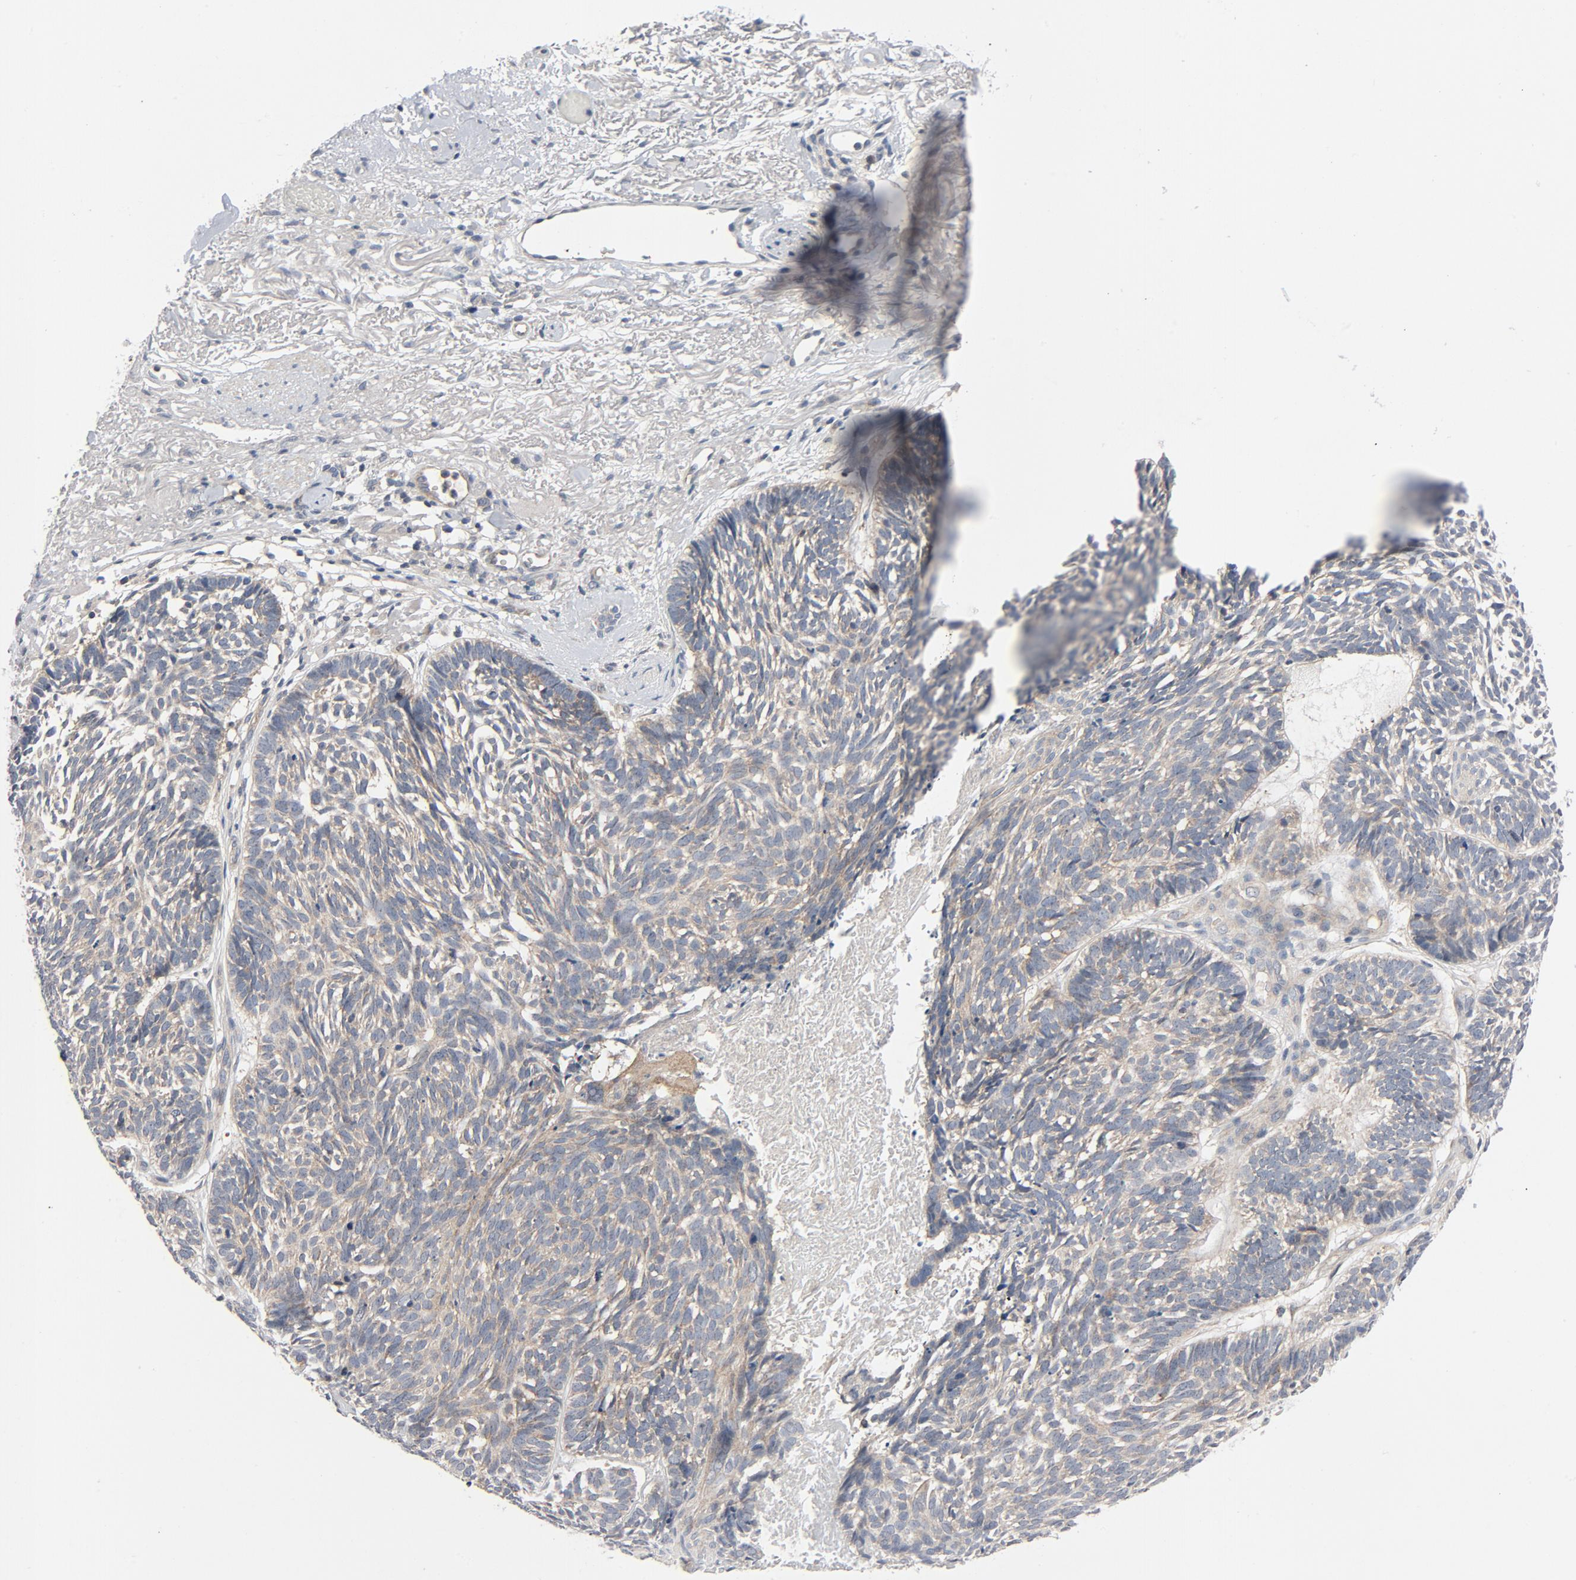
{"staining": {"intensity": "weak", "quantity": ">75%", "location": "cytoplasmic/membranous"}, "tissue": "skin cancer", "cell_type": "Tumor cells", "image_type": "cancer", "snomed": [{"axis": "morphology", "description": "Basal cell carcinoma"}, {"axis": "topography", "description": "Skin"}], "caption": "DAB (3,3'-diaminobenzidine) immunohistochemical staining of human basal cell carcinoma (skin) demonstrates weak cytoplasmic/membranous protein positivity in about >75% of tumor cells. (Brightfield microscopy of DAB IHC at high magnification).", "gene": "TSG101", "patient": {"sex": "female", "age": 87}}